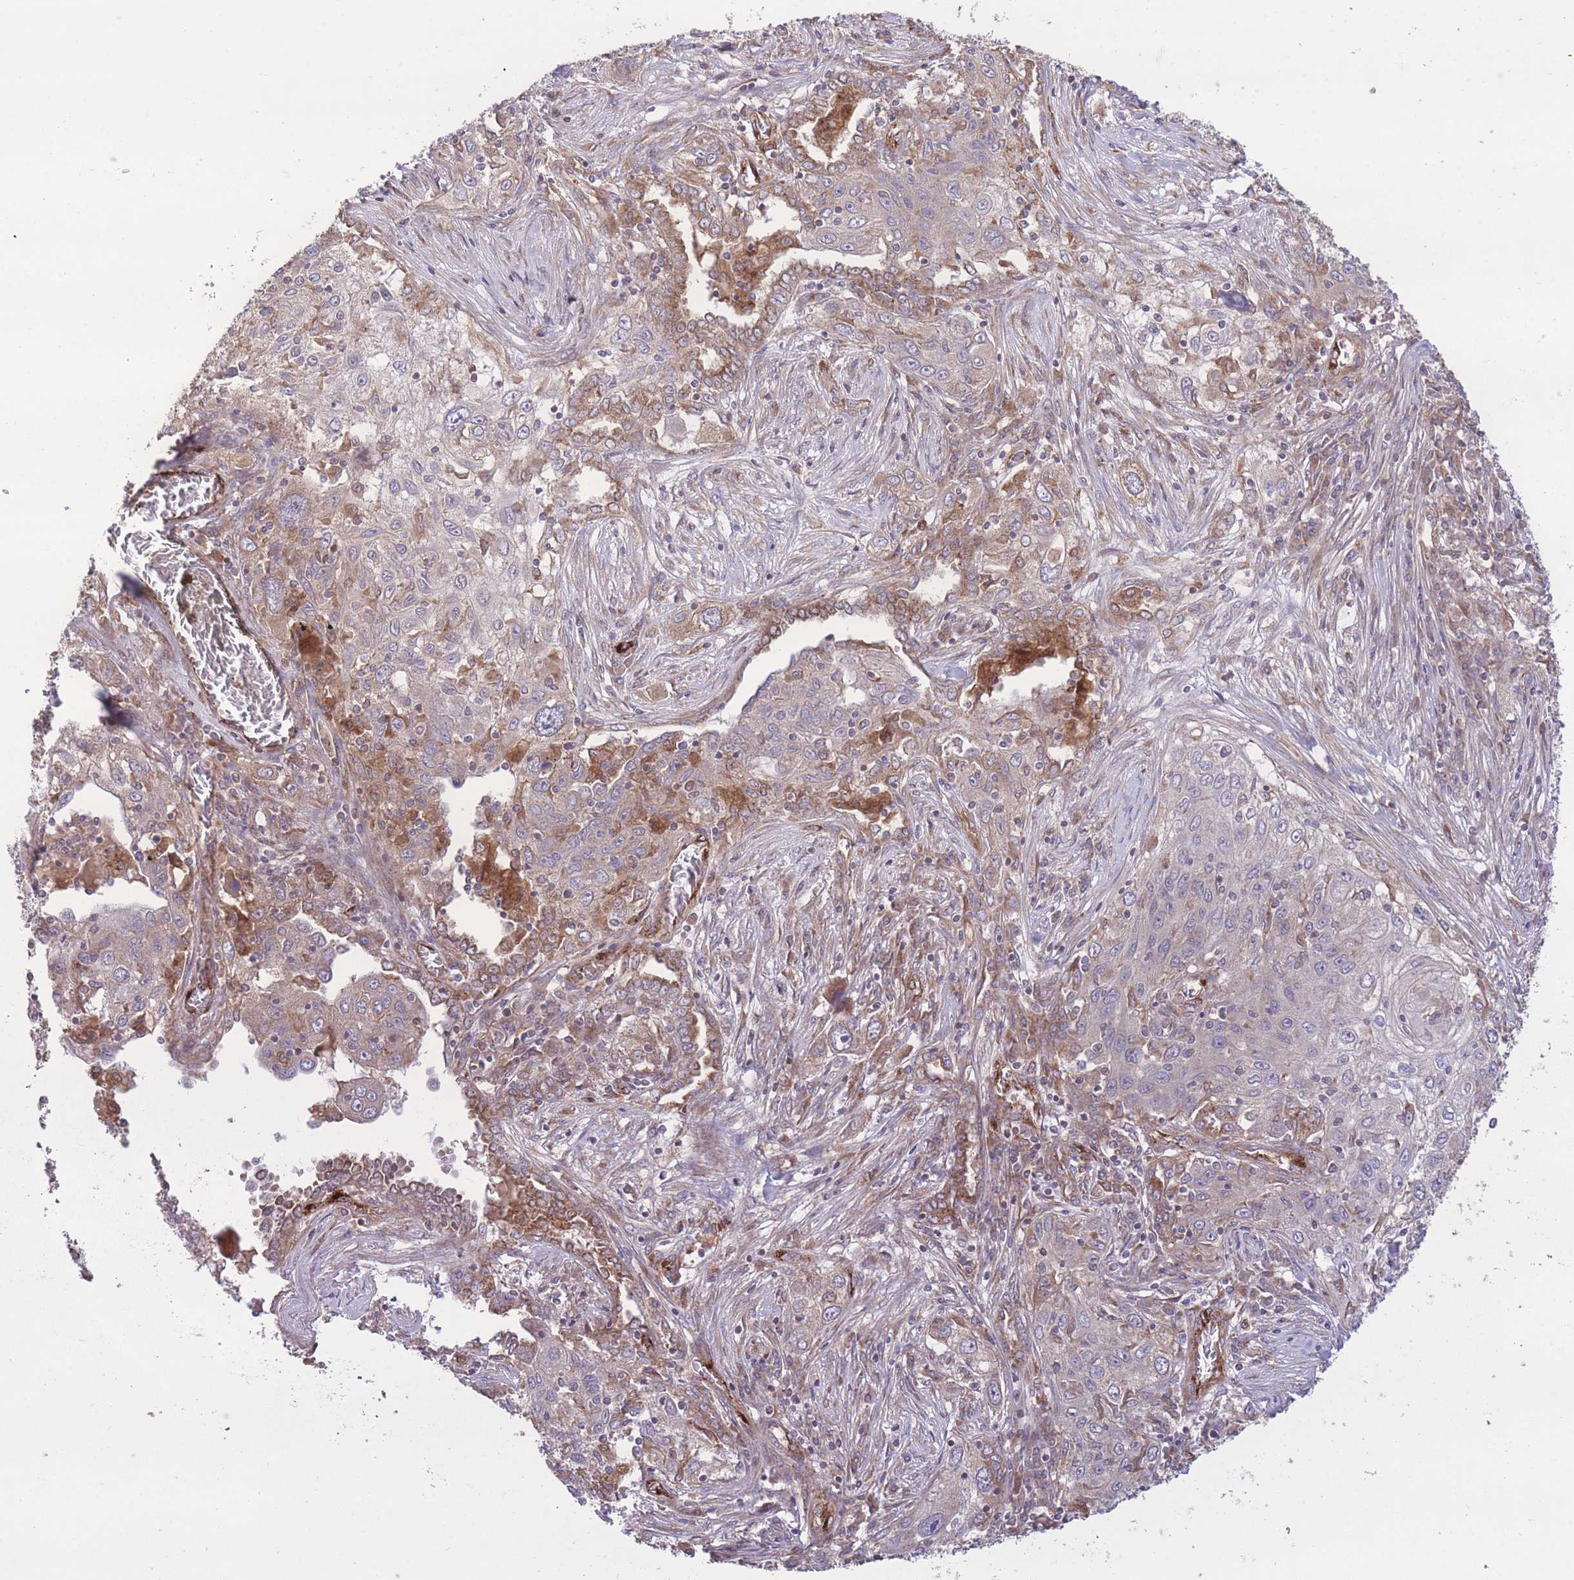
{"staining": {"intensity": "weak", "quantity": "<25%", "location": "cytoplasmic/membranous"}, "tissue": "lung cancer", "cell_type": "Tumor cells", "image_type": "cancer", "snomed": [{"axis": "morphology", "description": "Squamous cell carcinoma, NOS"}, {"axis": "topography", "description": "Lung"}], "caption": "Protein analysis of squamous cell carcinoma (lung) displays no significant positivity in tumor cells.", "gene": "CISH", "patient": {"sex": "female", "age": 69}}